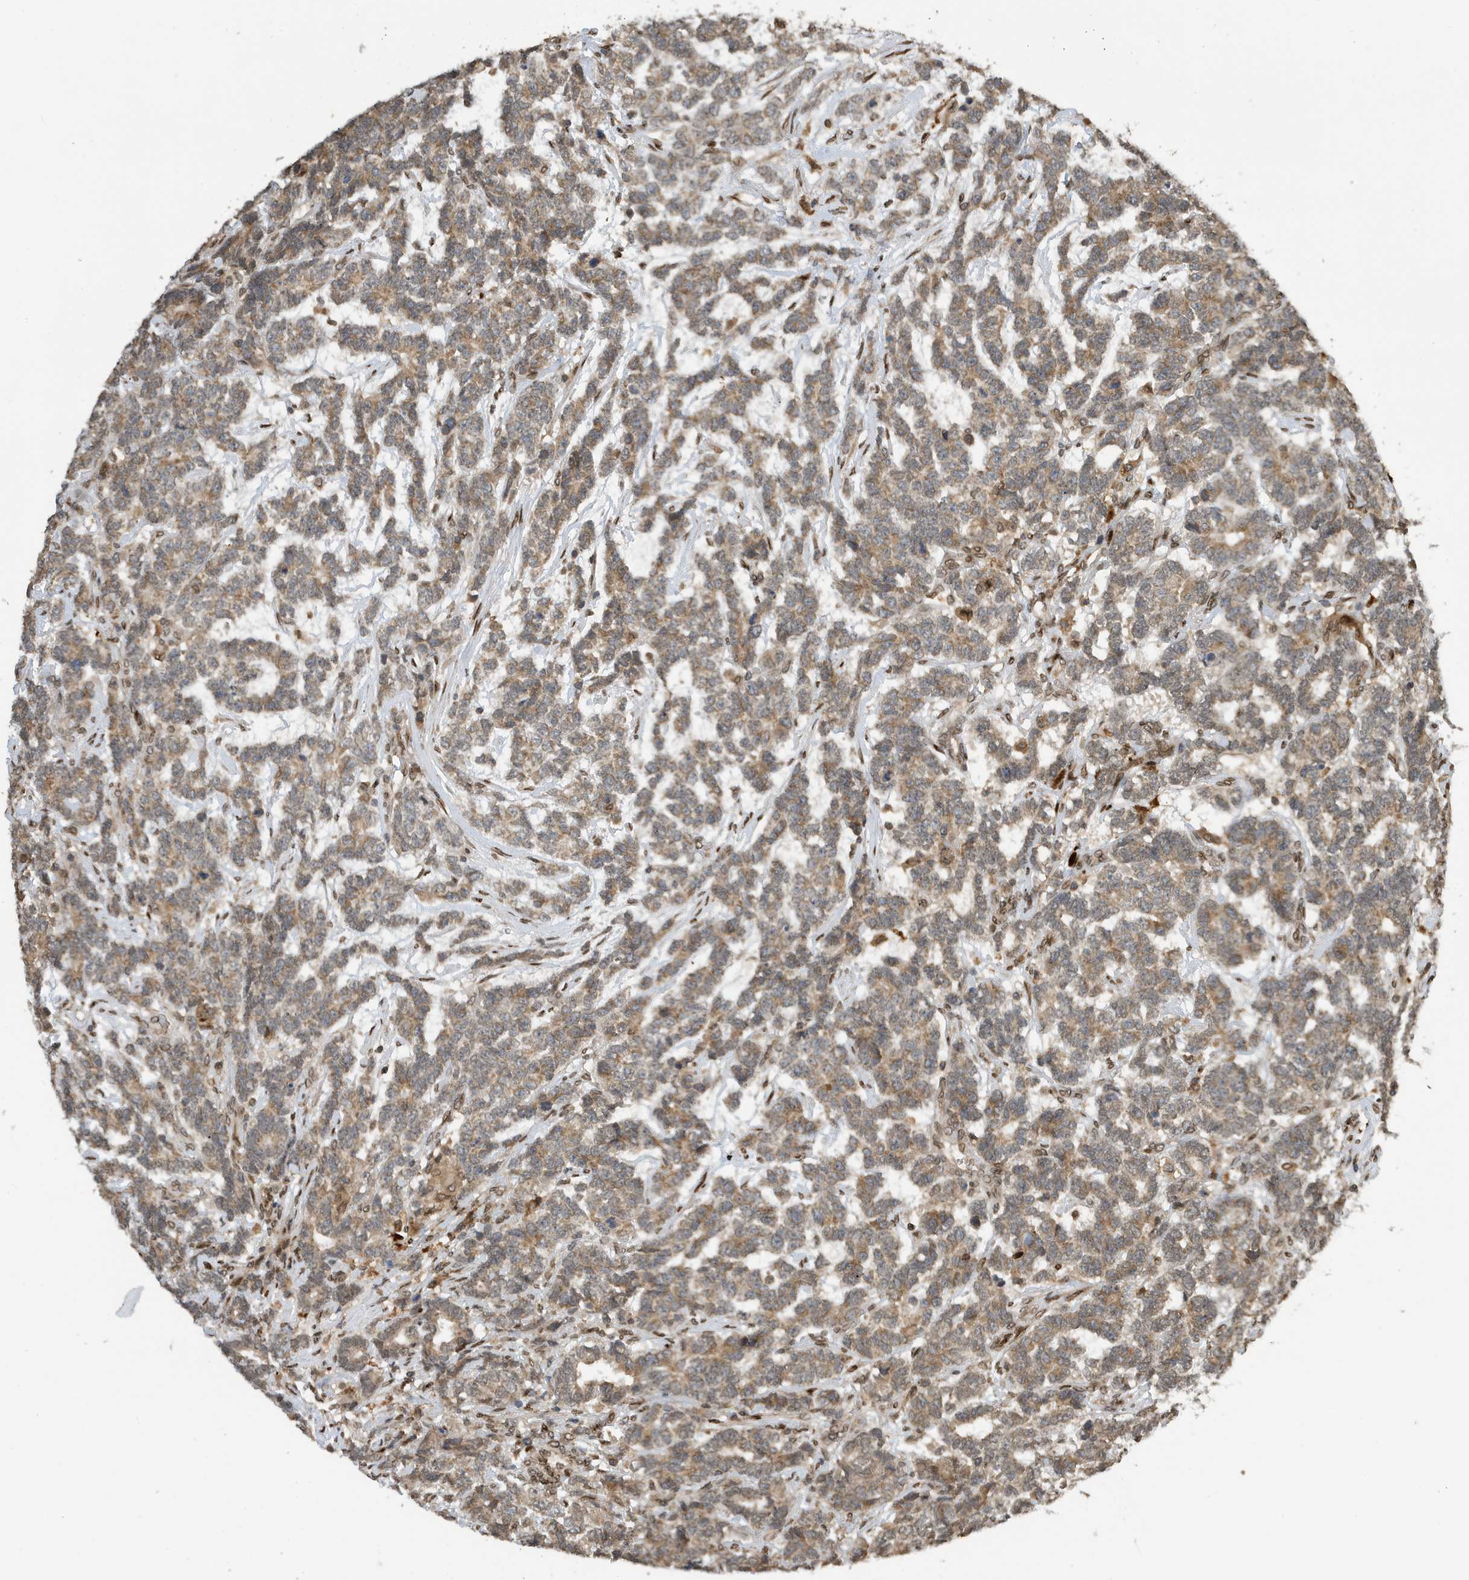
{"staining": {"intensity": "weak", "quantity": ">75%", "location": "cytoplasmic/membranous"}, "tissue": "testis cancer", "cell_type": "Tumor cells", "image_type": "cancer", "snomed": [{"axis": "morphology", "description": "Carcinoma, Embryonal, NOS"}, {"axis": "topography", "description": "Testis"}], "caption": "Testis cancer (embryonal carcinoma) was stained to show a protein in brown. There is low levels of weak cytoplasmic/membranous positivity in about >75% of tumor cells. (DAB IHC, brown staining for protein, blue staining for nuclei).", "gene": "DUSP18", "patient": {"sex": "male", "age": 26}}